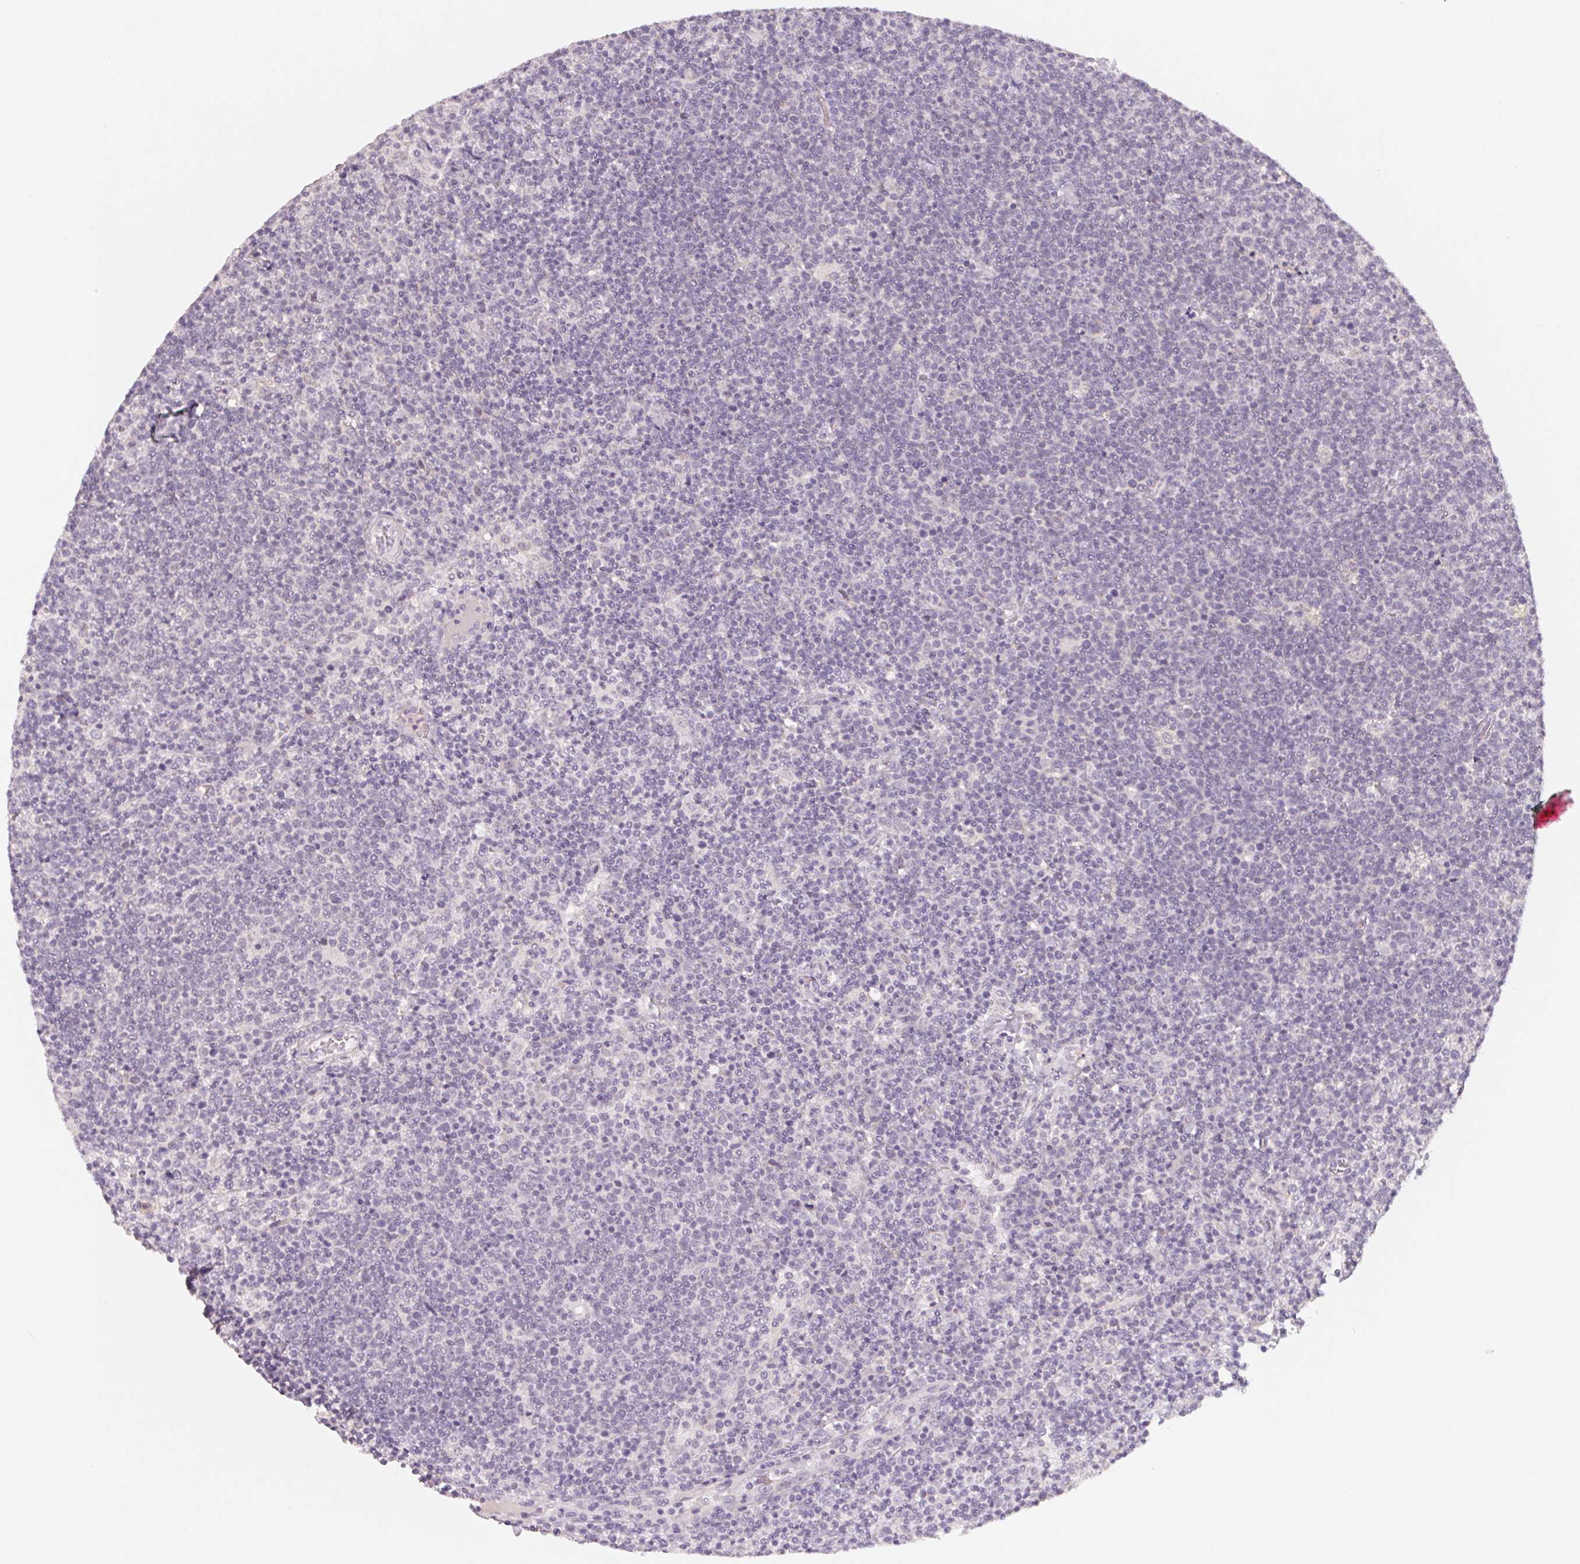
{"staining": {"intensity": "negative", "quantity": "none", "location": "none"}, "tissue": "lymphoma", "cell_type": "Tumor cells", "image_type": "cancer", "snomed": [{"axis": "morphology", "description": "Malignant lymphoma, non-Hodgkin's type, High grade"}, {"axis": "topography", "description": "Lymph node"}], "caption": "The histopathology image demonstrates no staining of tumor cells in lymphoma.", "gene": "ANKRD31", "patient": {"sex": "male", "age": 61}}